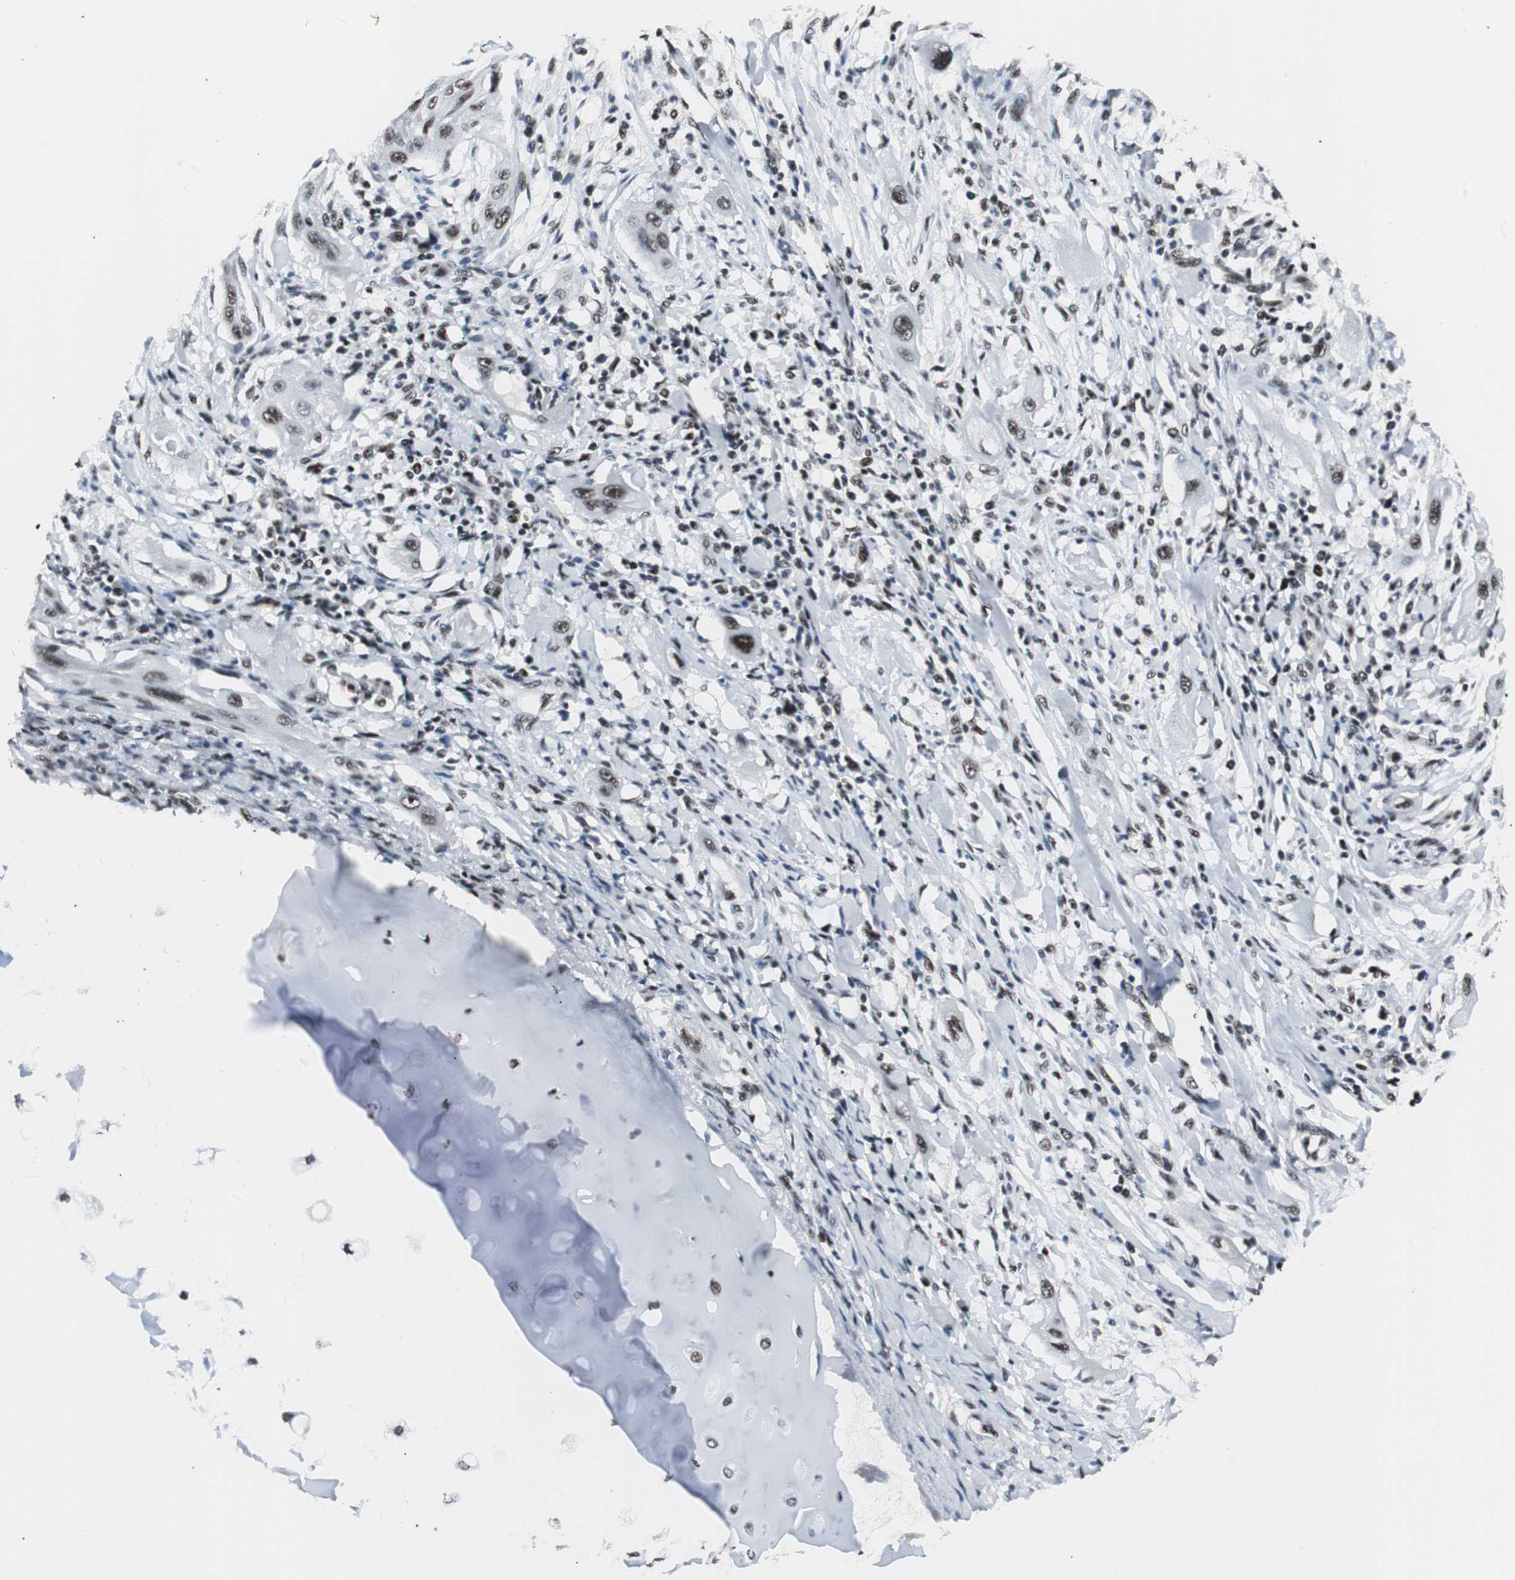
{"staining": {"intensity": "moderate", "quantity": ">75%", "location": "nuclear"}, "tissue": "lung cancer", "cell_type": "Tumor cells", "image_type": "cancer", "snomed": [{"axis": "morphology", "description": "Squamous cell carcinoma, NOS"}, {"axis": "topography", "description": "Lung"}], "caption": "Immunohistochemistry (IHC) of human squamous cell carcinoma (lung) displays medium levels of moderate nuclear expression in about >75% of tumor cells.", "gene": "XRCC1", "patient": {"sex": "female", "age": 47}}